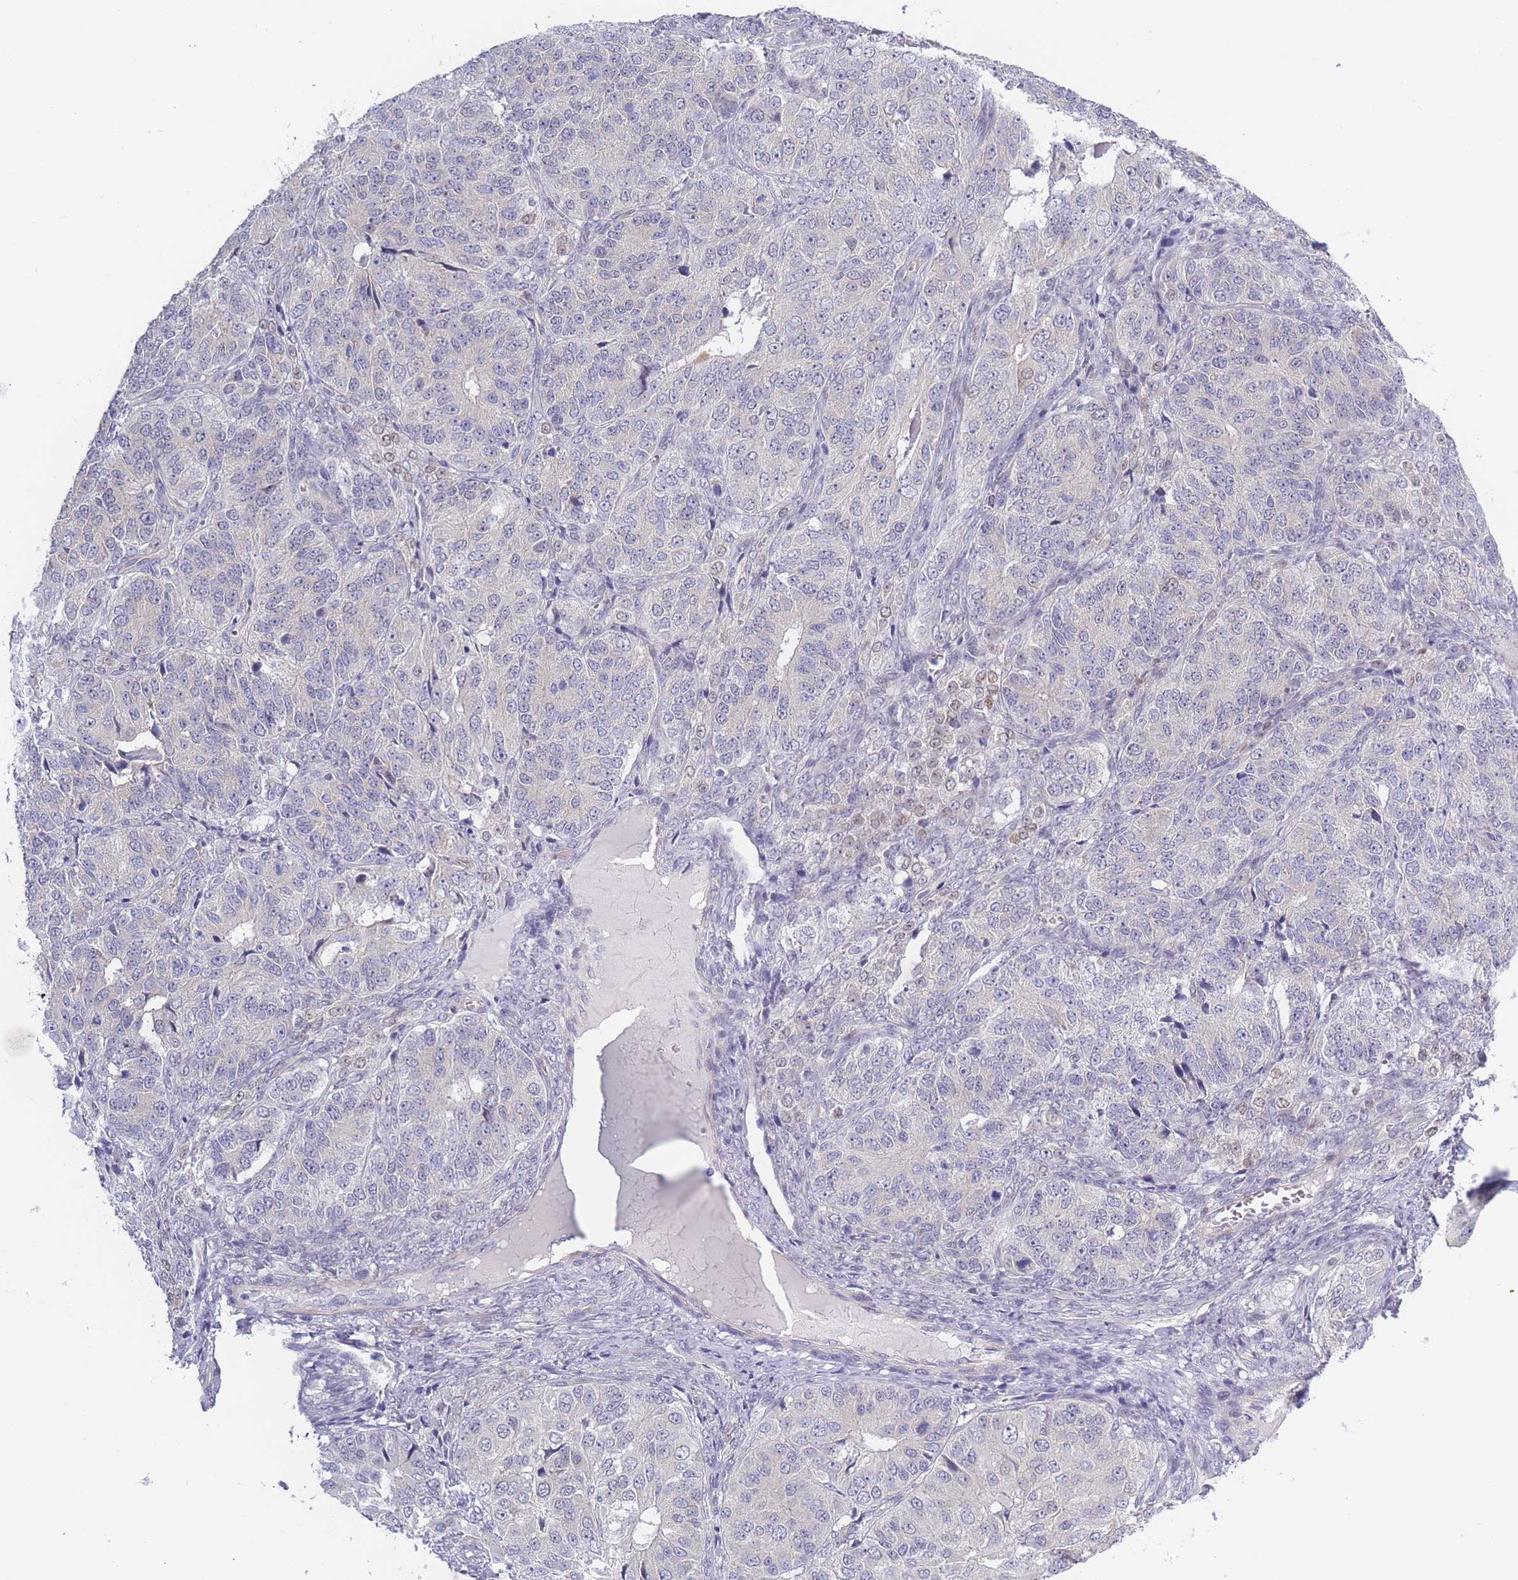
{"staining": {"intensity": "weak", "quantity": "<25%", "location": "cytoplasmic/membranous"}, "tissue": "ovarian cancer", "cell_type": "Tumor cells", "image_type": "cancer", "snomed": [{"axis": "morphology", "description": "Carcinoma, endometroid"}, {"axis": "topography", "description": "Ovary"}], "caption": "This is an immunohistochemistry histopathology image of ovarian cancer (endometroid carcinoma). There is no expression in tumor cells.", "gene": "FAM227B", "patient": {"sex": "female", "age": 51}}